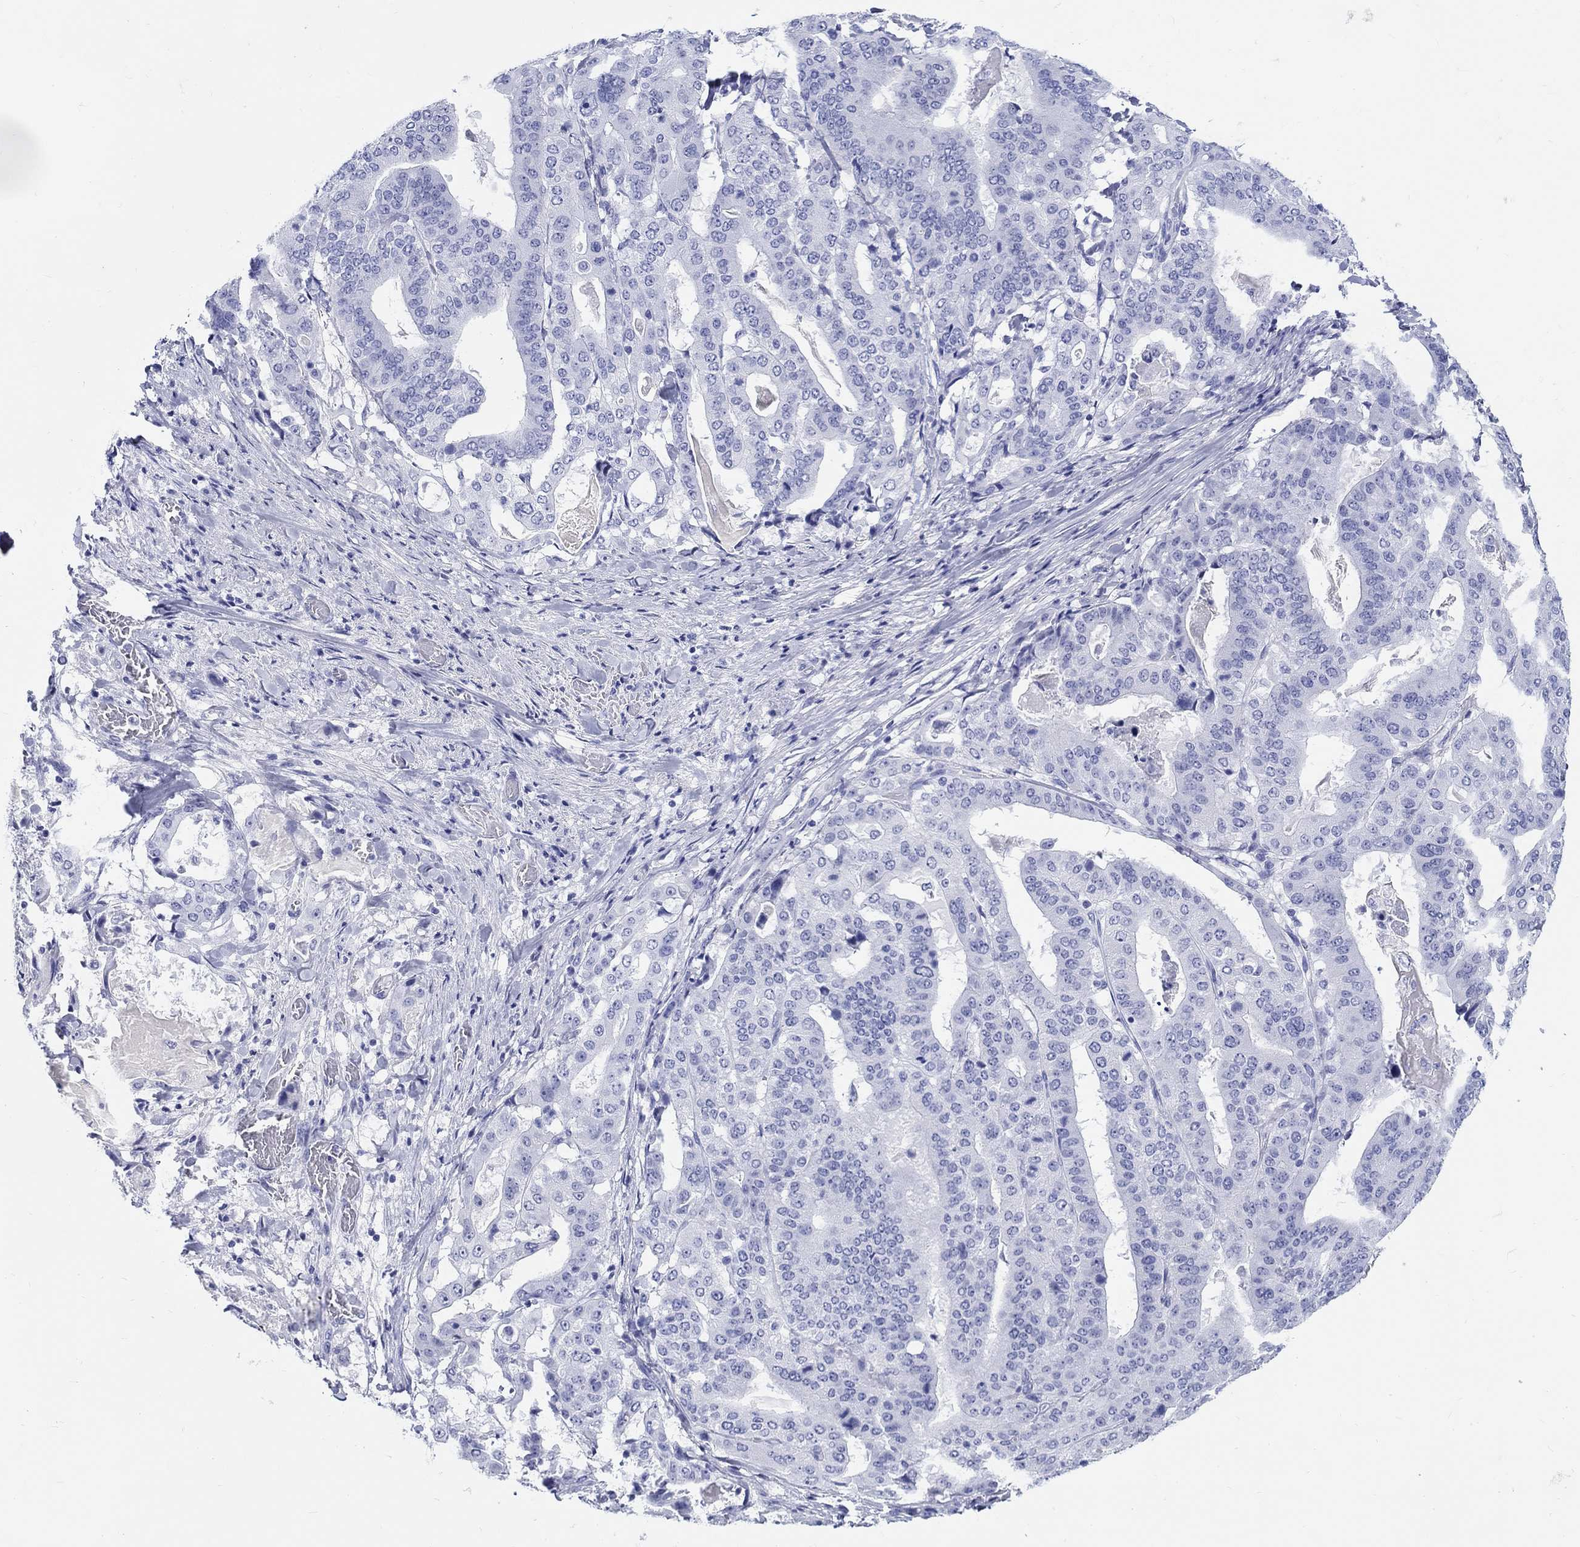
{"staining": {"intensity": "negative", "quantity": "none", "location": "none"}, "tissue": "stomach cancer", "cell_type": "Tumor cells", "image_type": "cancer", "snomed": [{"axis": "morphology", "description": "Adenocarcinoma, NOS"}, {"axis": "topography", "description": "Stomach"}], "caption": "The photomicrograph reveals no staining of tumor cells in stomach cancer (adenocarcinoma).", "gene": "CRYGS", "patient": {"sex": "male", "age": 48}}